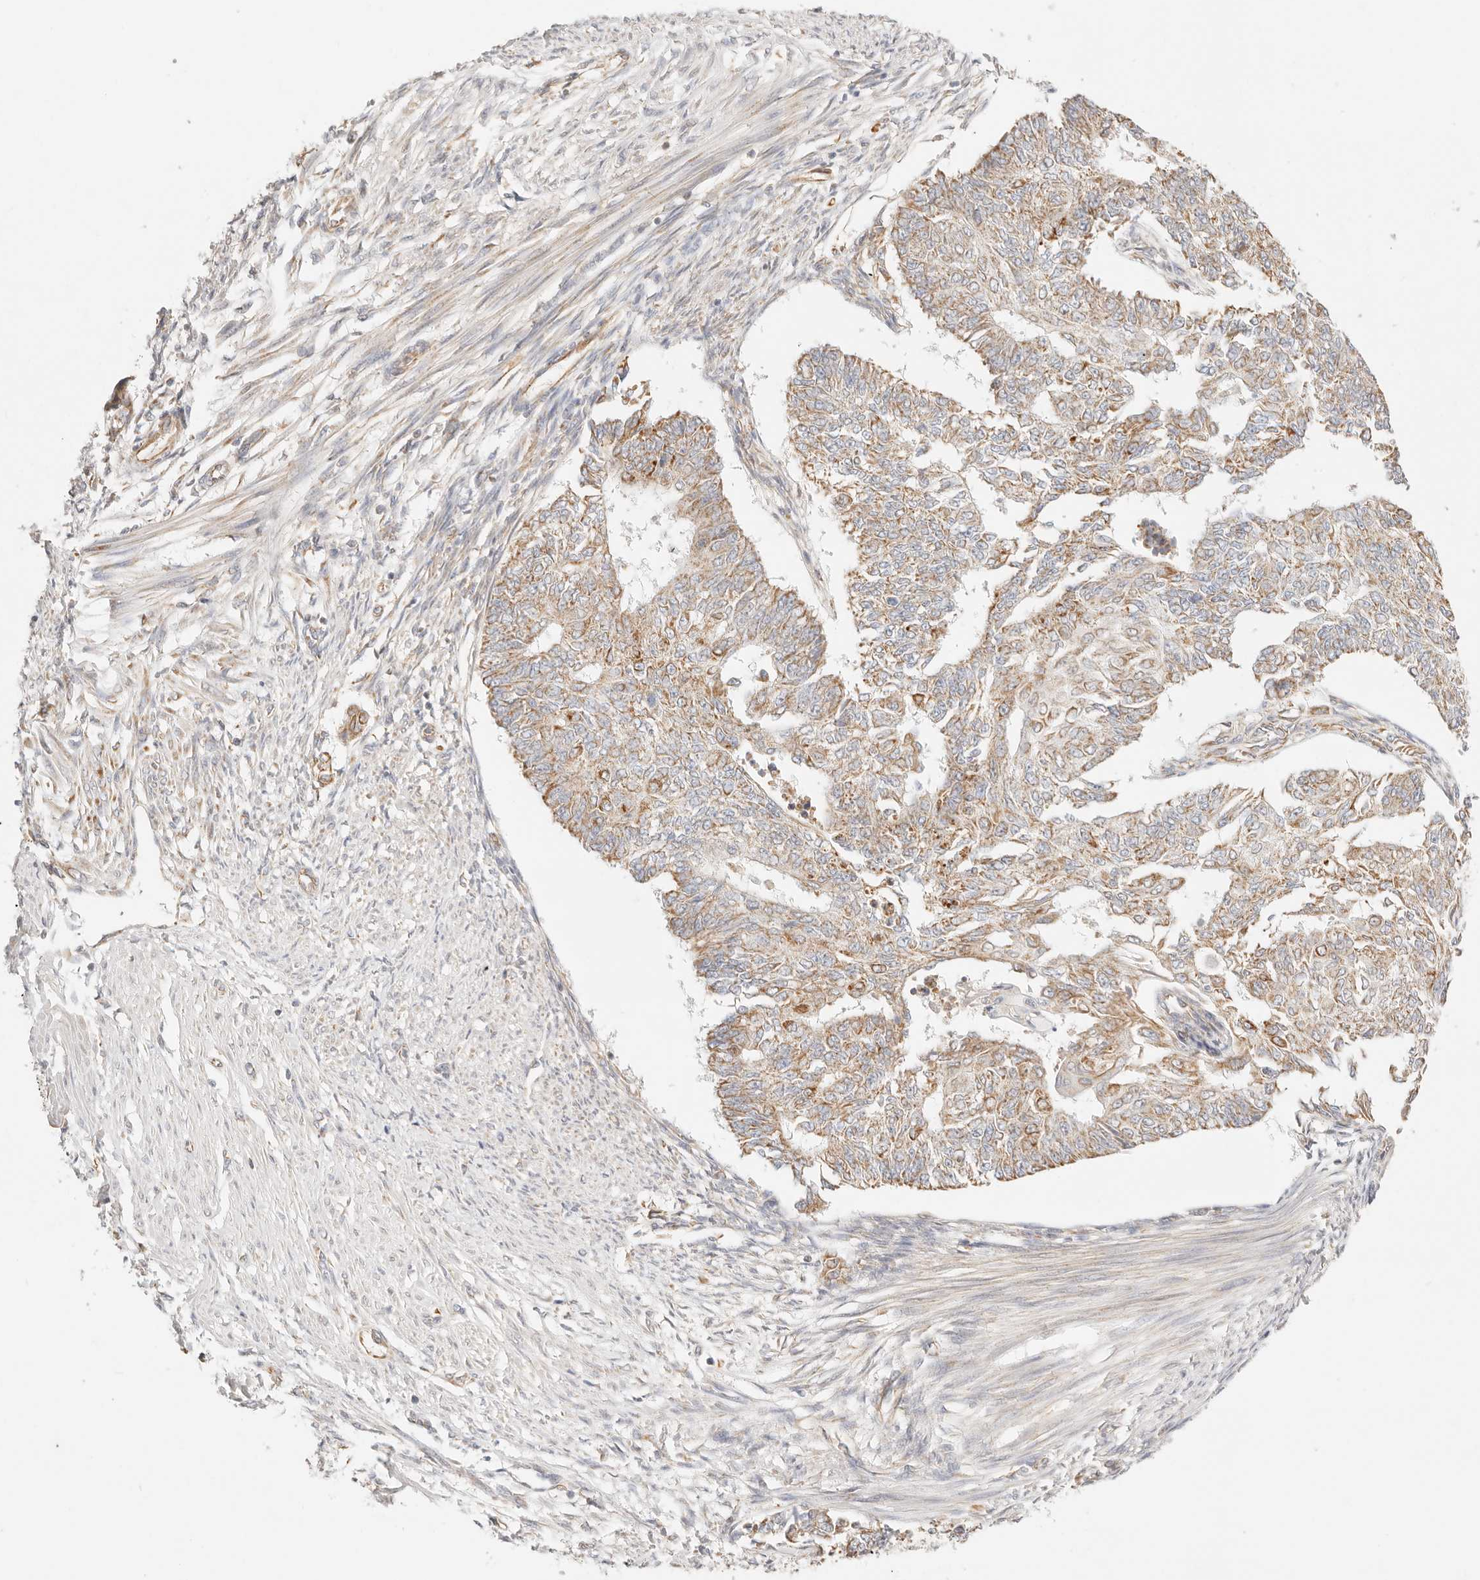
{"staining": {"intensity": "moderate", "quantity": ">75%", "location": "cytoplasmic/membranous"}, "tissue": "endometrial cancer", "cell_type": "Tumor cells", "image_type": "cancer", "snomed": [{"axis": "morphology", "description": "Adenocarcinoma, NOS"}, {"axis": "topography", "description": "Endometrium"}], "caption": "Immunohistochemistry (DAB (3,3'-diaminobenzidine)) staining of human endometrial cancer (adenocarcinoma) exhibits moderate cytoplasmic/membranous protein expression in approximately >75% of tumor cells. (Stains: DAB in brown, nuclei in blue, Microscopy: brightfield microscopy at high magnification).", "gene": "ZC3H11A", "patient": {"sex": "female", "age": 32}}